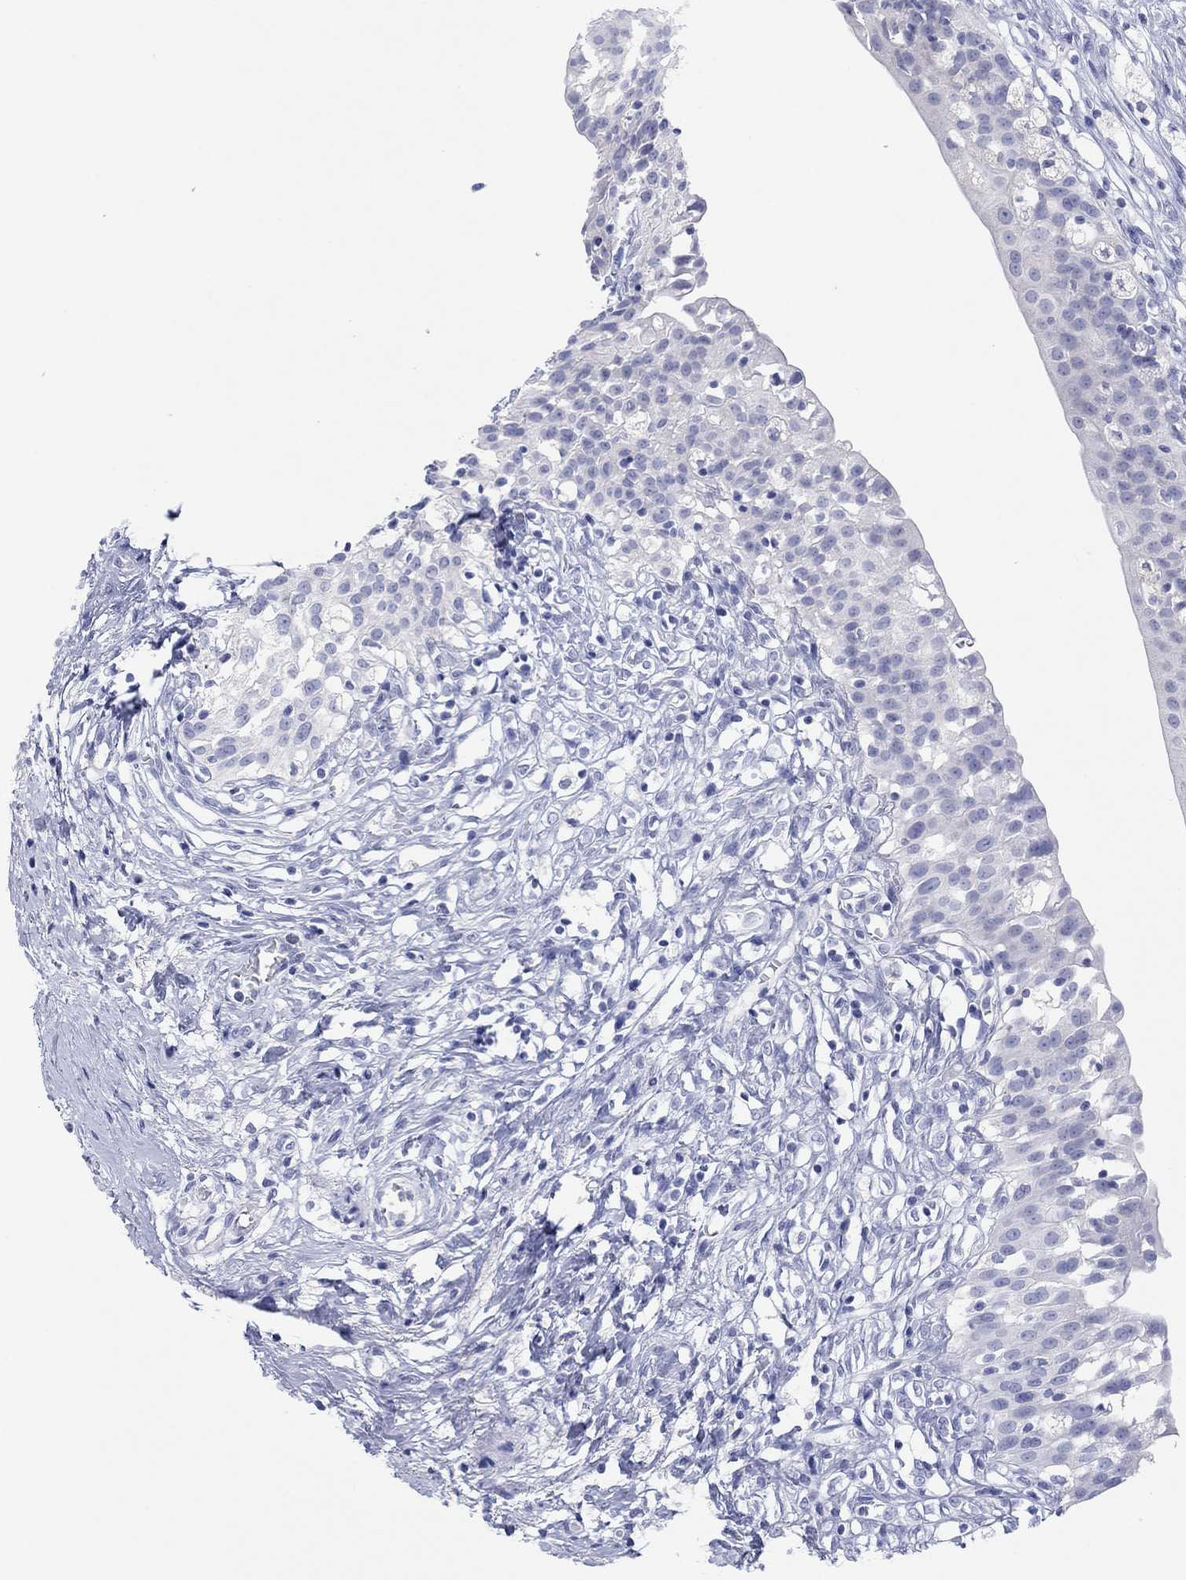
{"staining": {"intensity": "negative", "quantity": "none", "location": "none"}, "tissue": "urinary bladder", "cell_type": "Urothelial cells", "image_type": "normal", "snomed": [{"axis": "morphology", "description": "Normal tissue, NOS"}, {"axis": "topography", "description": "Urinary bladder"}], "caption": "High power microscopy photomicrograph of an immunohistochemistry (IHC) histopathology image of unremarkable urinary bladder, revealing no significant staining in urothelial cells.", "gene": "MAGEB6", "patient": {"sex": "male", "age": 76}}